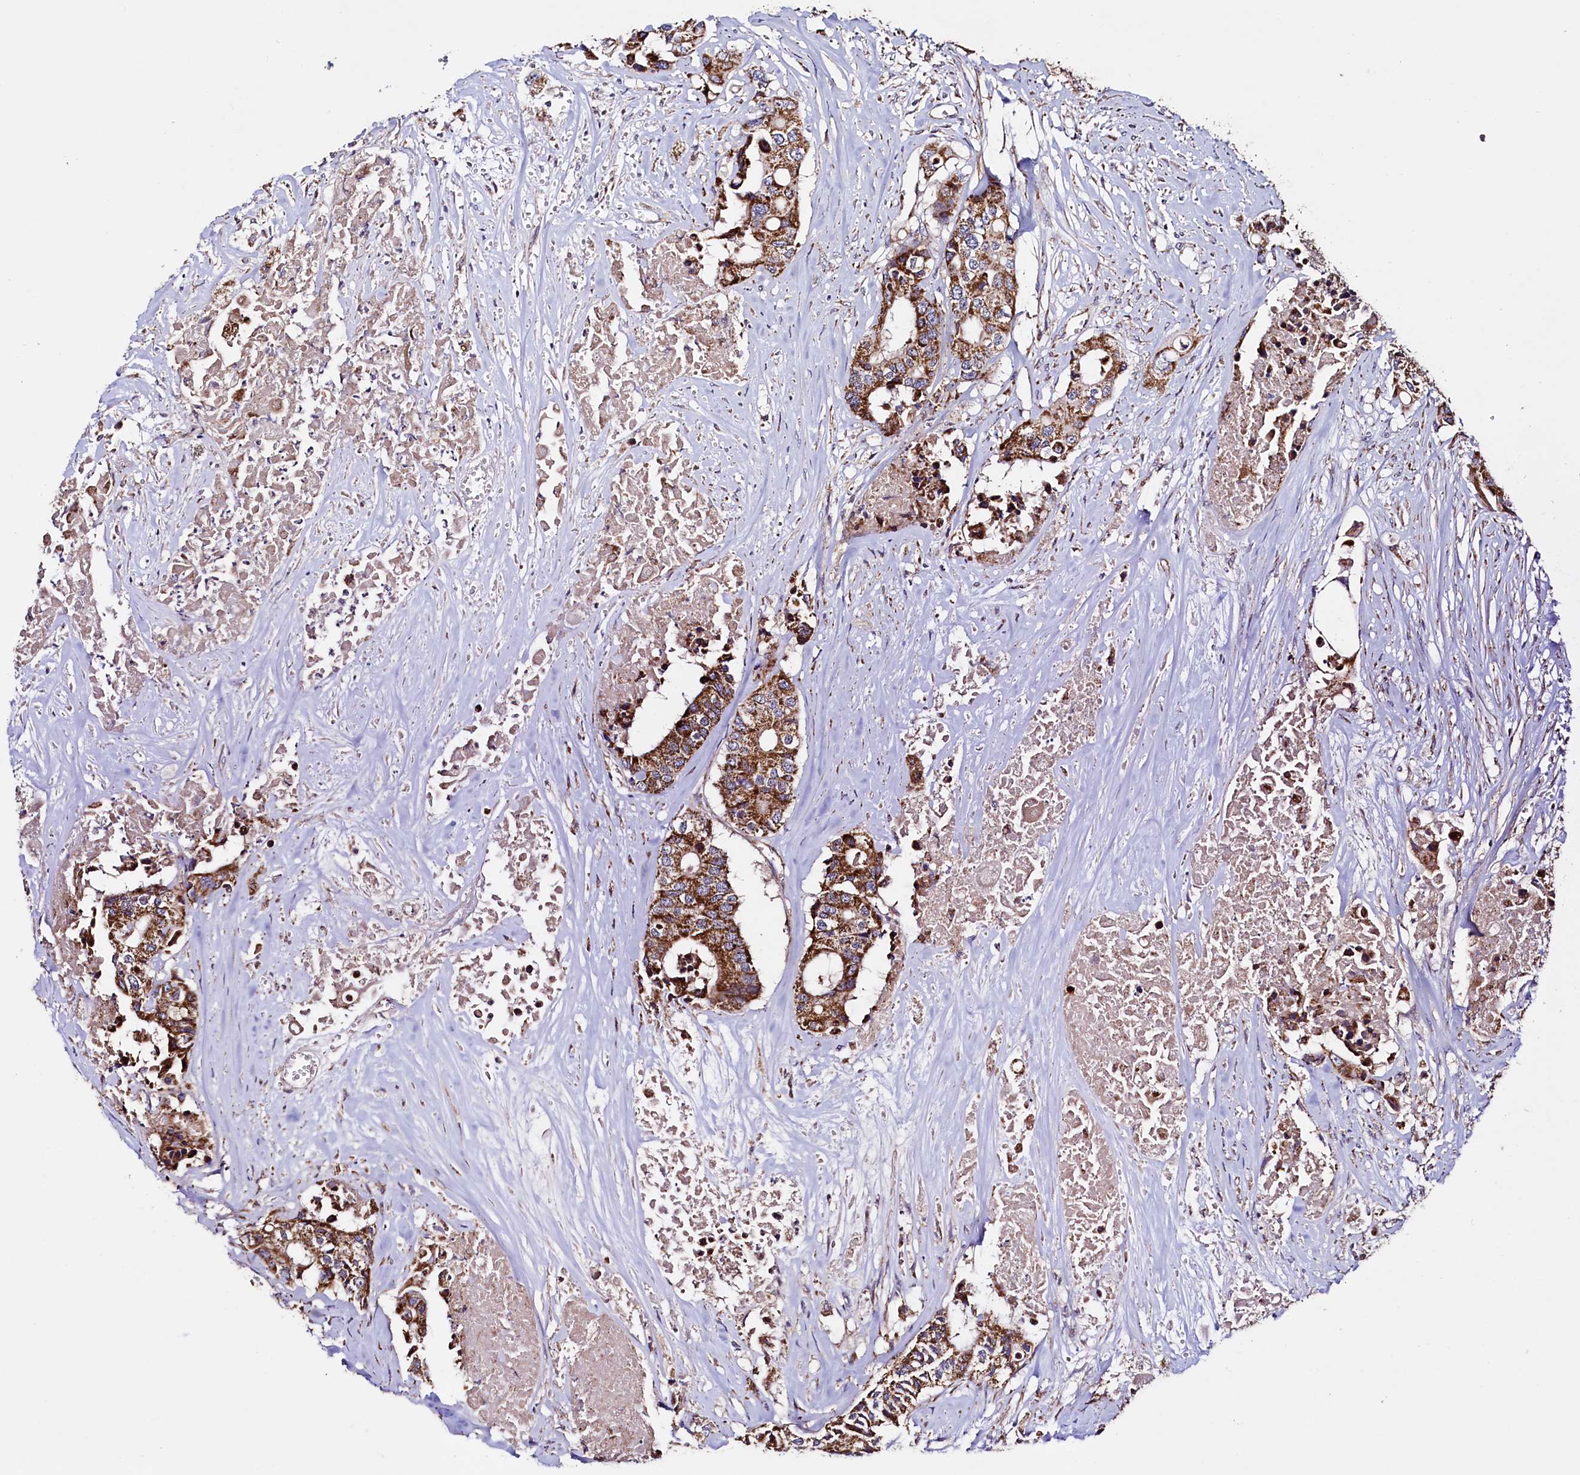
{"staining": {"intensity": "strong", "quantity": ">75%", "location": "cytoplasmic/membranous"}, "tissue": "colorectal cancer", "cell_type": "Tumor cells", "image_type": "cancer", "snomed": [{"axis": "morphology", "description": "Adenocarcinoma, NOS"}, {"axis": "topography", "description": "Colon"}], "caption": "This photomicrograph exhibits colorectal cancer (adenocarcinoma) stained with immunohistochemistry to label a protein in brown. The cytoplasmic/membranous of tumor cells show strong positivity for the protein. Nuclei are counter-stained blue.", "gene": "STARD5", "patient": {"sex": "male", "age": 77}}